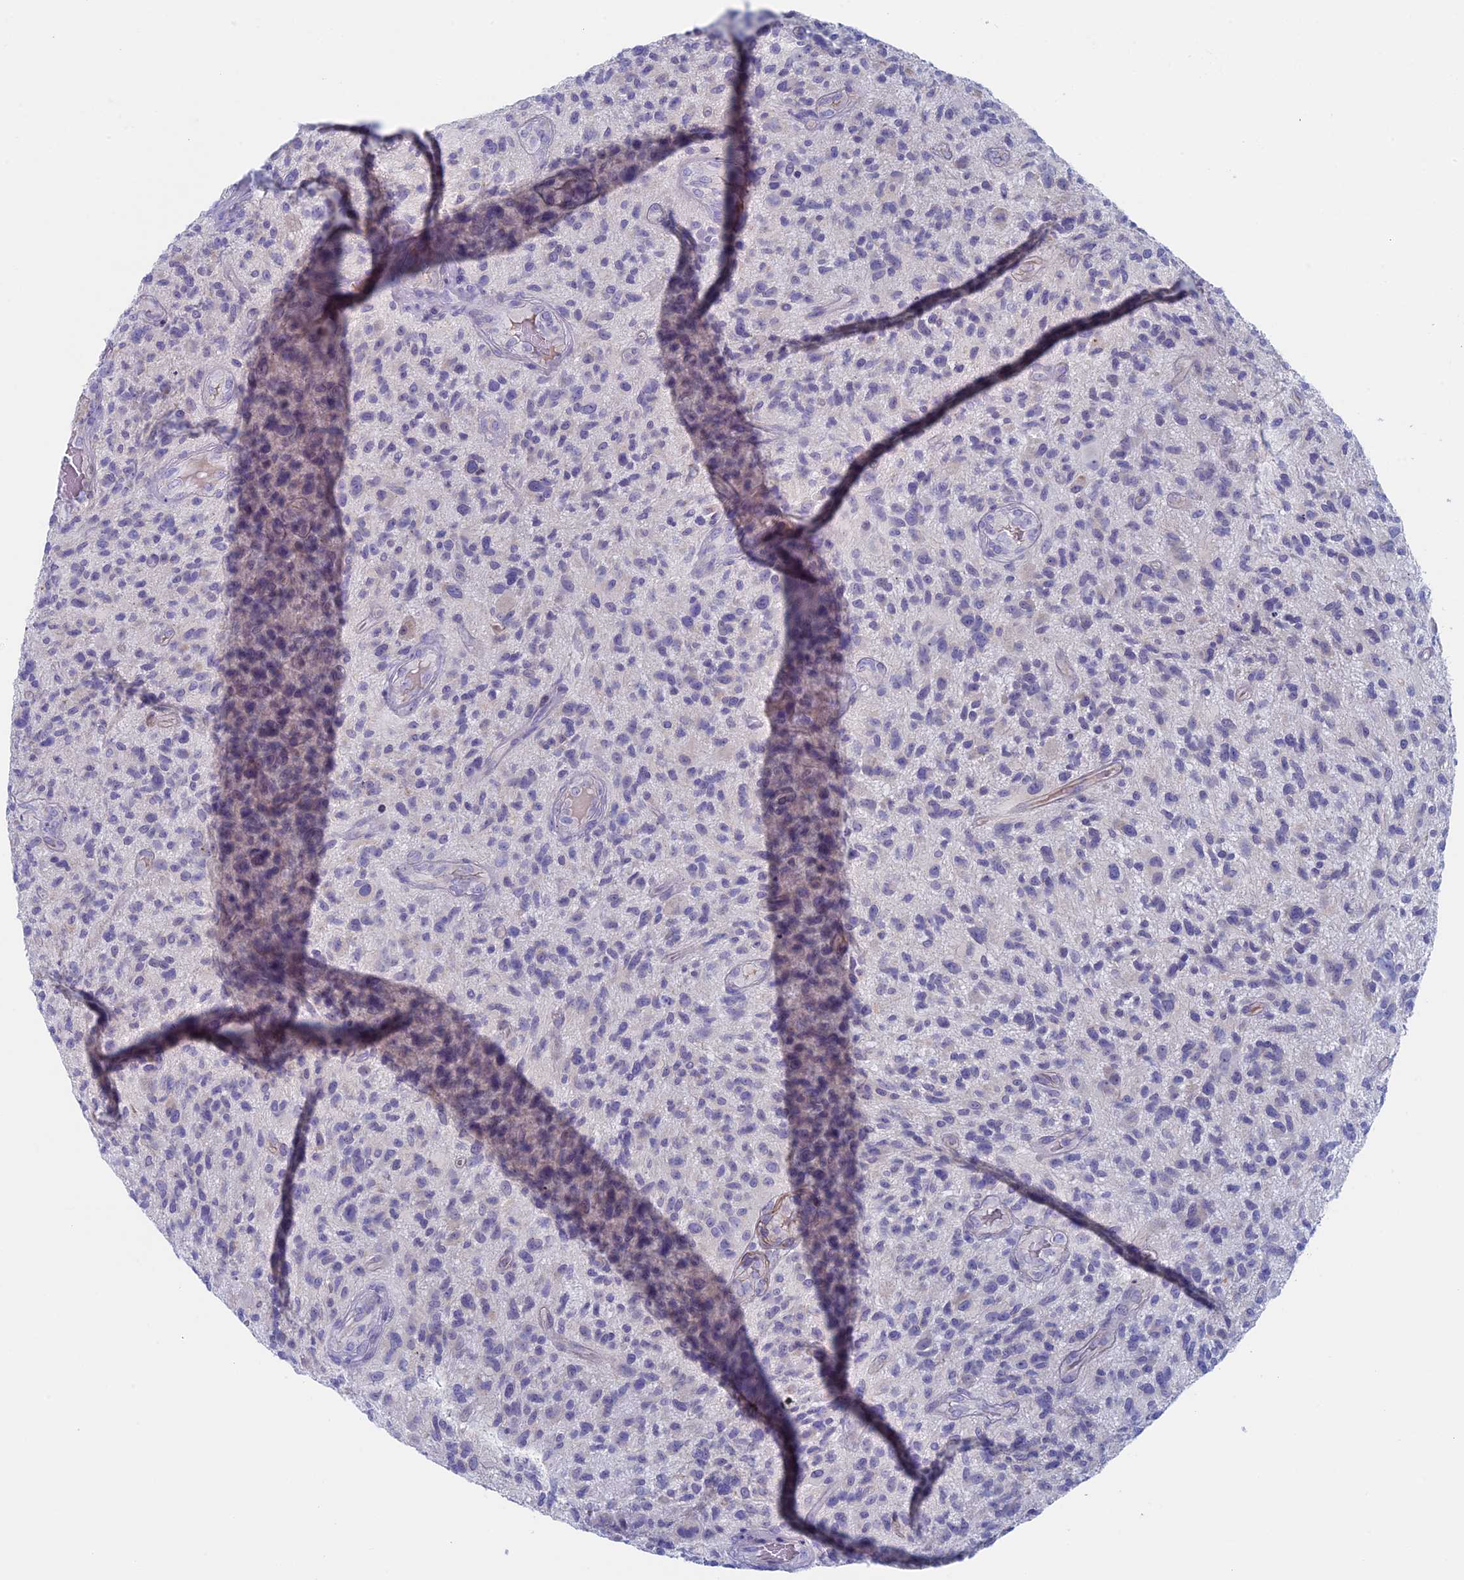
{"staining": {"intensity": "negative", "quantity": "none", "location": "none"}, "tissue": "glioma", "cell_type": "Tumor cells", "image_type": "cancer", "snomed": [{"axis": "morphology", "description": "Glioma, malignant, High grade"}, {"axis": "topography", "description": "Brain"}], "caption": "Photomicrograph shows no significant protein expression in tumor cells of glioma.", "gene": "MAGEB6", "patient": {"sex": "male", "age": 47}}